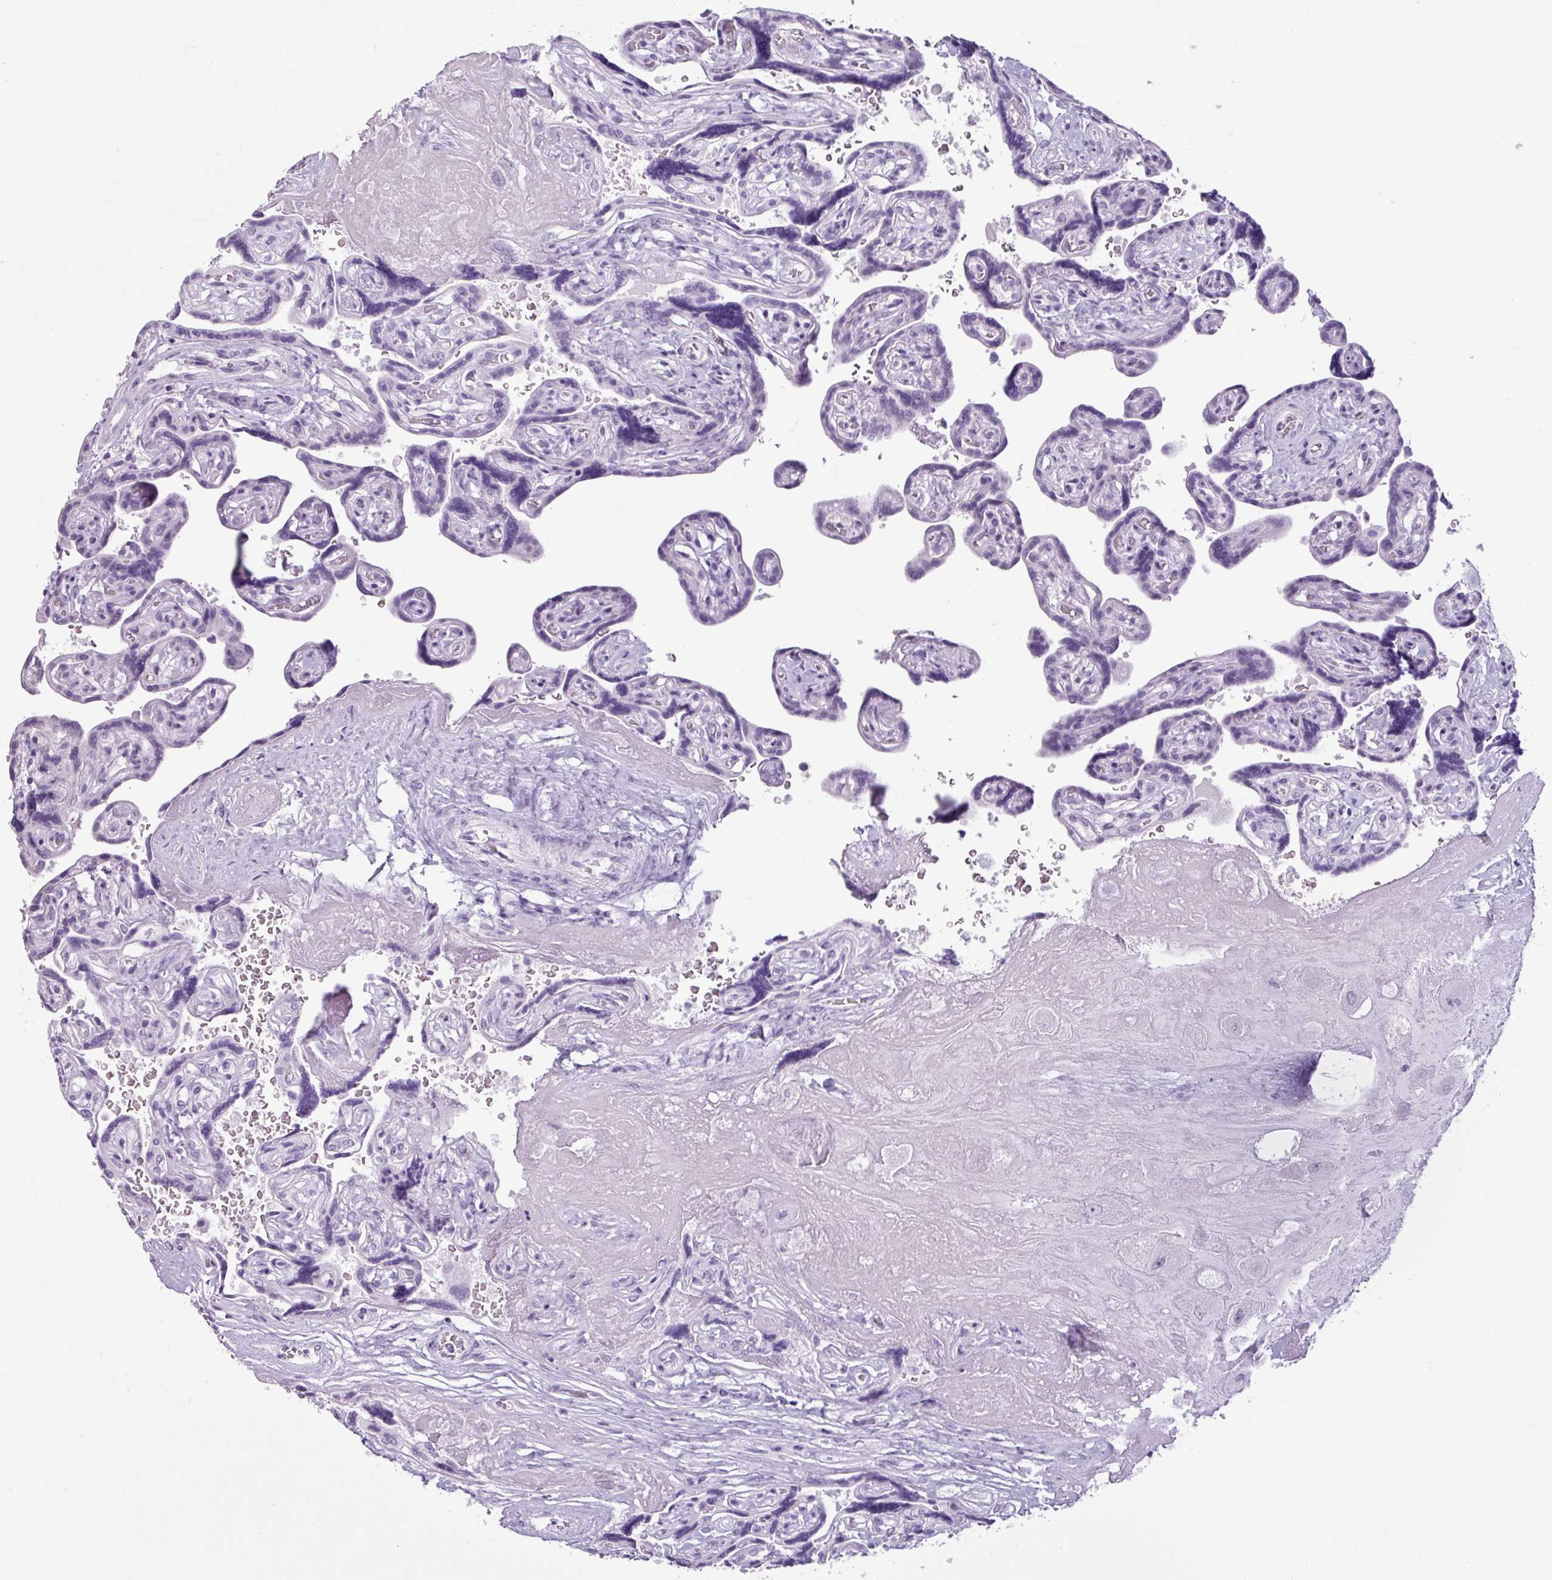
{"staining": {"intensity": "negative", "quantity": "none", "location": "none"}, "tissue": "placenta", "cell_type": "Decidual cells", "image_type": "normal", "snomed": [{"axis": "morphology", "description": "Normal tissue, NOS"}, {"axis": "topography", "description": "Placenta"}], "caption": "Immunohistochemical staining of unremarkable placenta shows no significant staining in decidual cells. (IHC, brightfield microscopy, high magnification).", "gene": "SCT", "patient": {"sex": "female", "age": 32}}